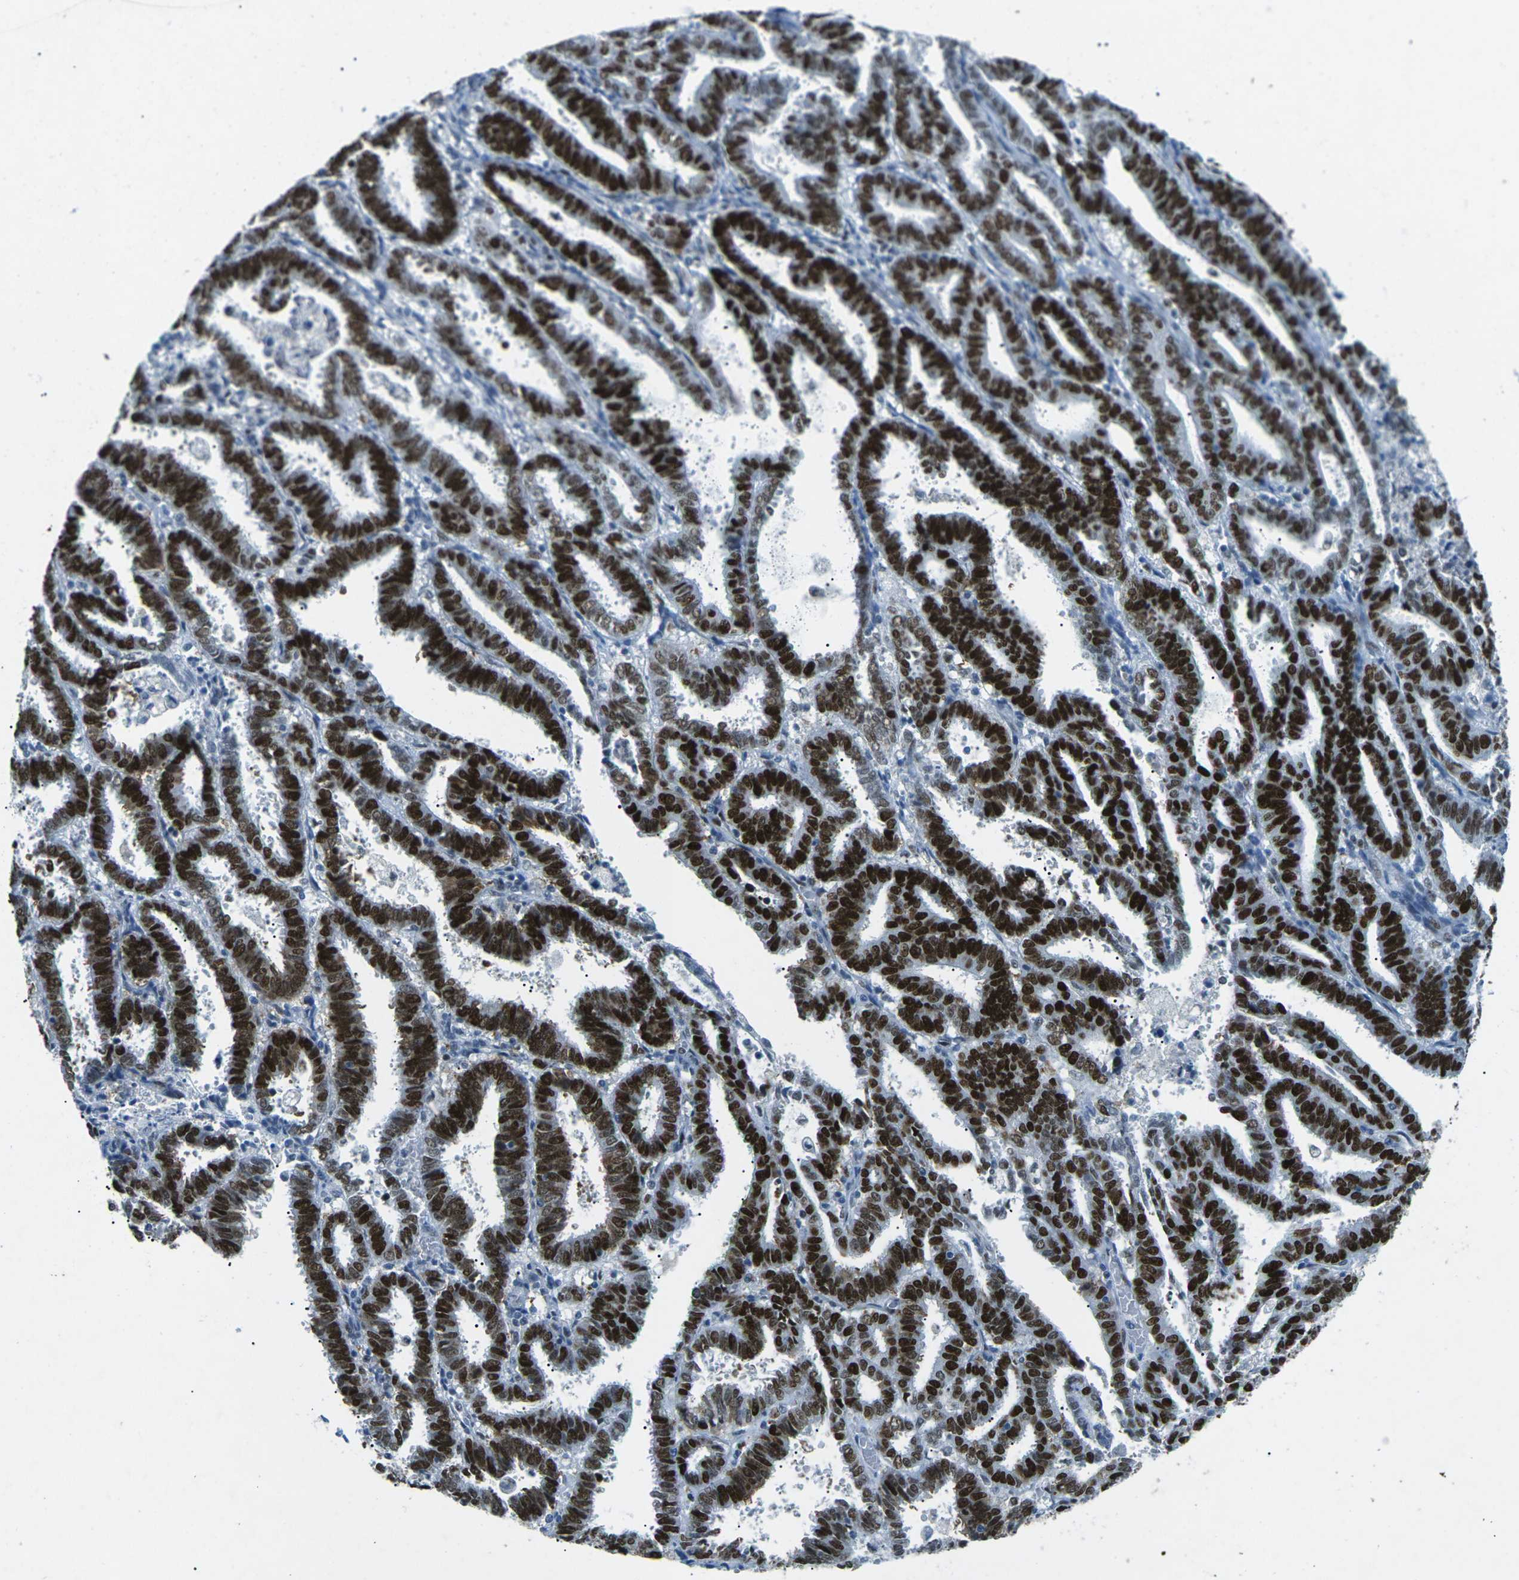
{"staining": {"intensity": "strong", "quantity": ">75%", "location": "nuclear"}, "tissue": "endometrial cancer", "cell_type": "Tumor cells", "image_type": "cancer", "snomed": [{"axis": "morphology", "description": "Adenocarcinoma, NOS"}, {"axis": "topography", "description": "Uterus"}], "caption": "Endometrial cancer (adenocarcinoma) was stained to show a protein in brown. There is high levels of strong nuclear staining in about >75% of tumor cells.", "gene": "RB1", "patient": {"sex": "female", "age": 83}}